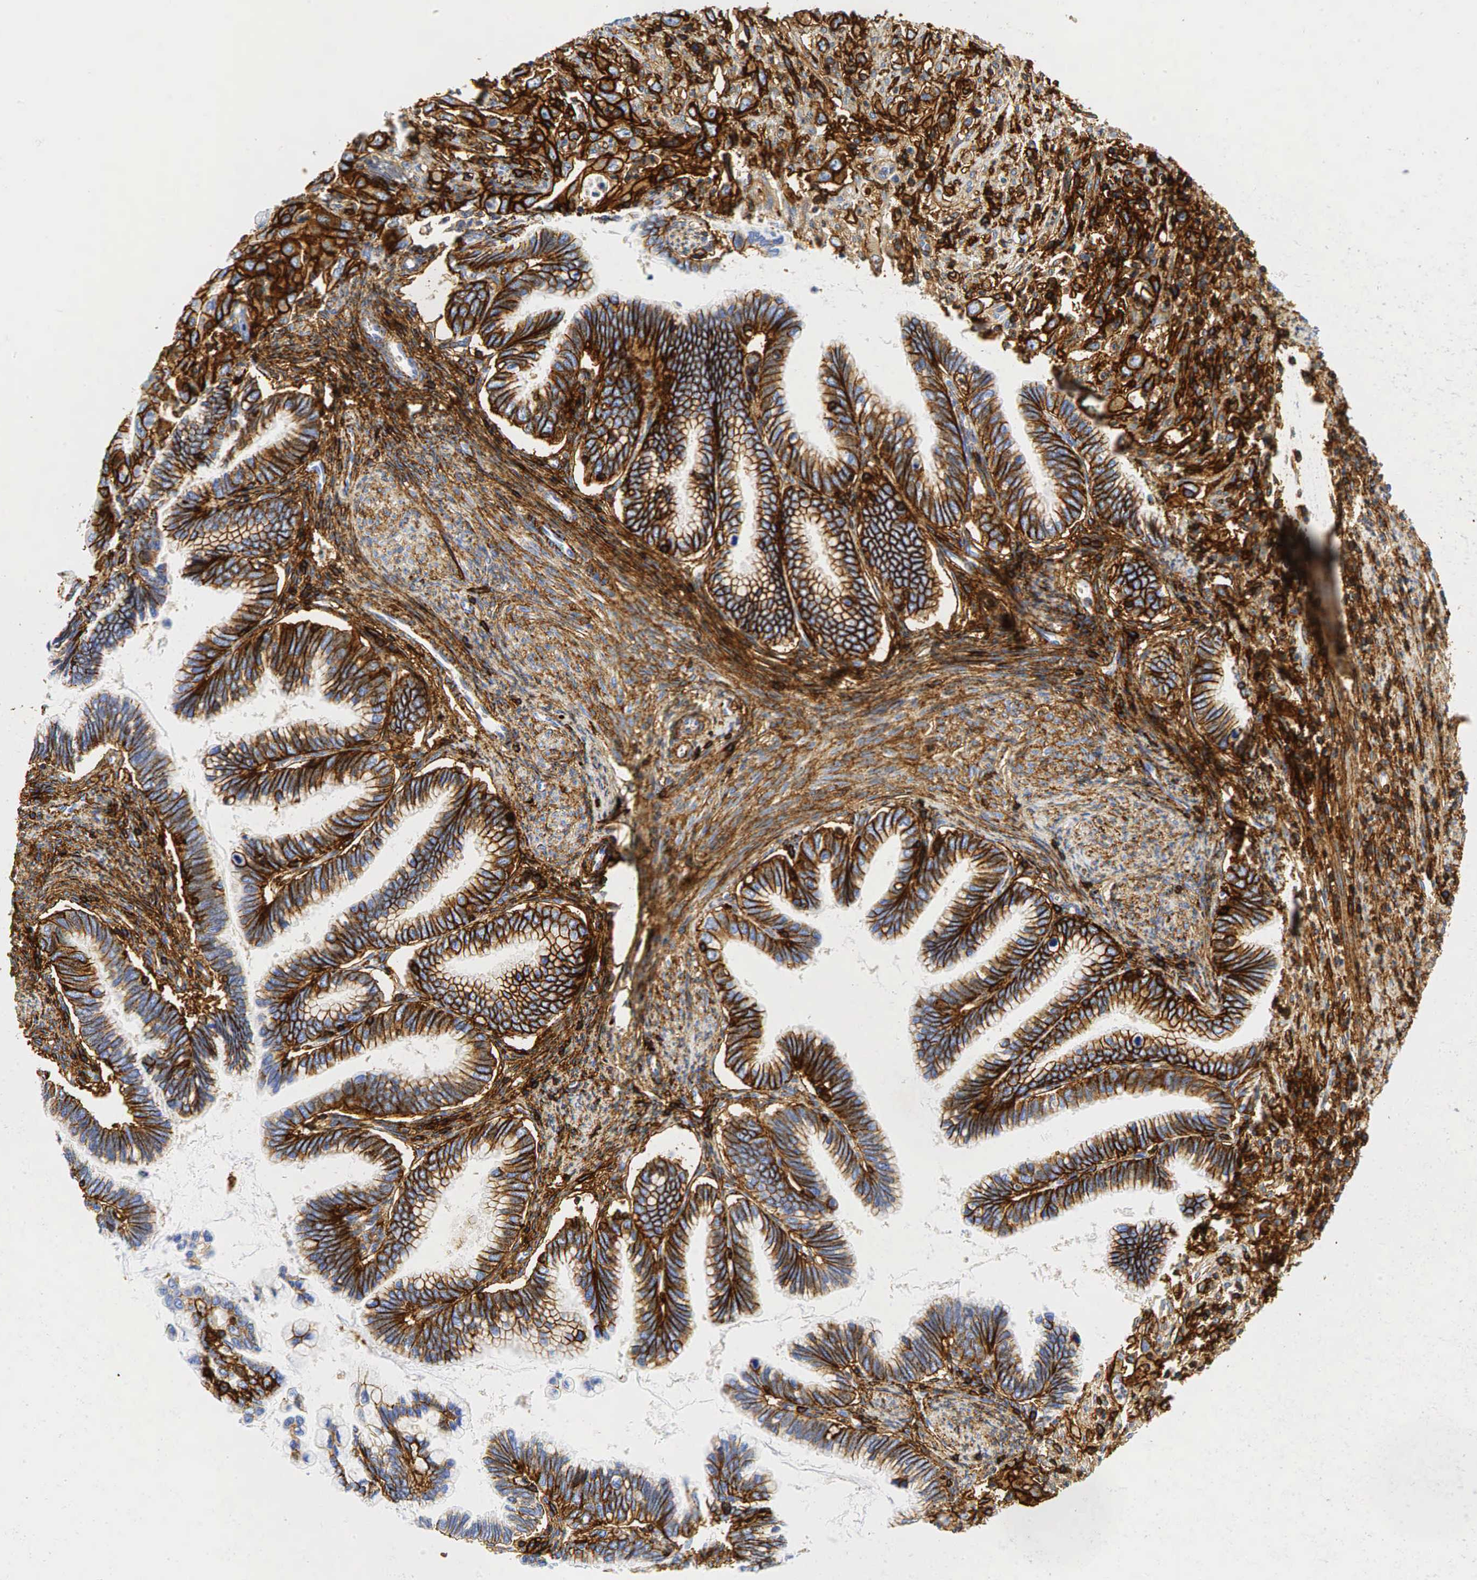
{"staining": {"intensity": "strong", "quantity": ">75%", "location": "cytoplasmic/membranous"}, "tissue": "cervical cancer", "cell_type": "Tumor cells", "image_type": "cancer", "snomed": [{"axis": "morphology", "description": "Adenocarcinoma, NOS"}, {"axis": "topography", "description": "Cervix"}], "caption": "Immunohistochemistry (IHC) image of neoplastic tissue: human cervical cancer (adenocarcinoma) stained using IHC exhibits high levels of strong protein expression localized specifically in the cytoplasmic/membranous of tumor cells, appearing as a cytoplasmic/membranous brown color.", "gene": "CD44", "patient": {"sex": "female", "age": 49}}